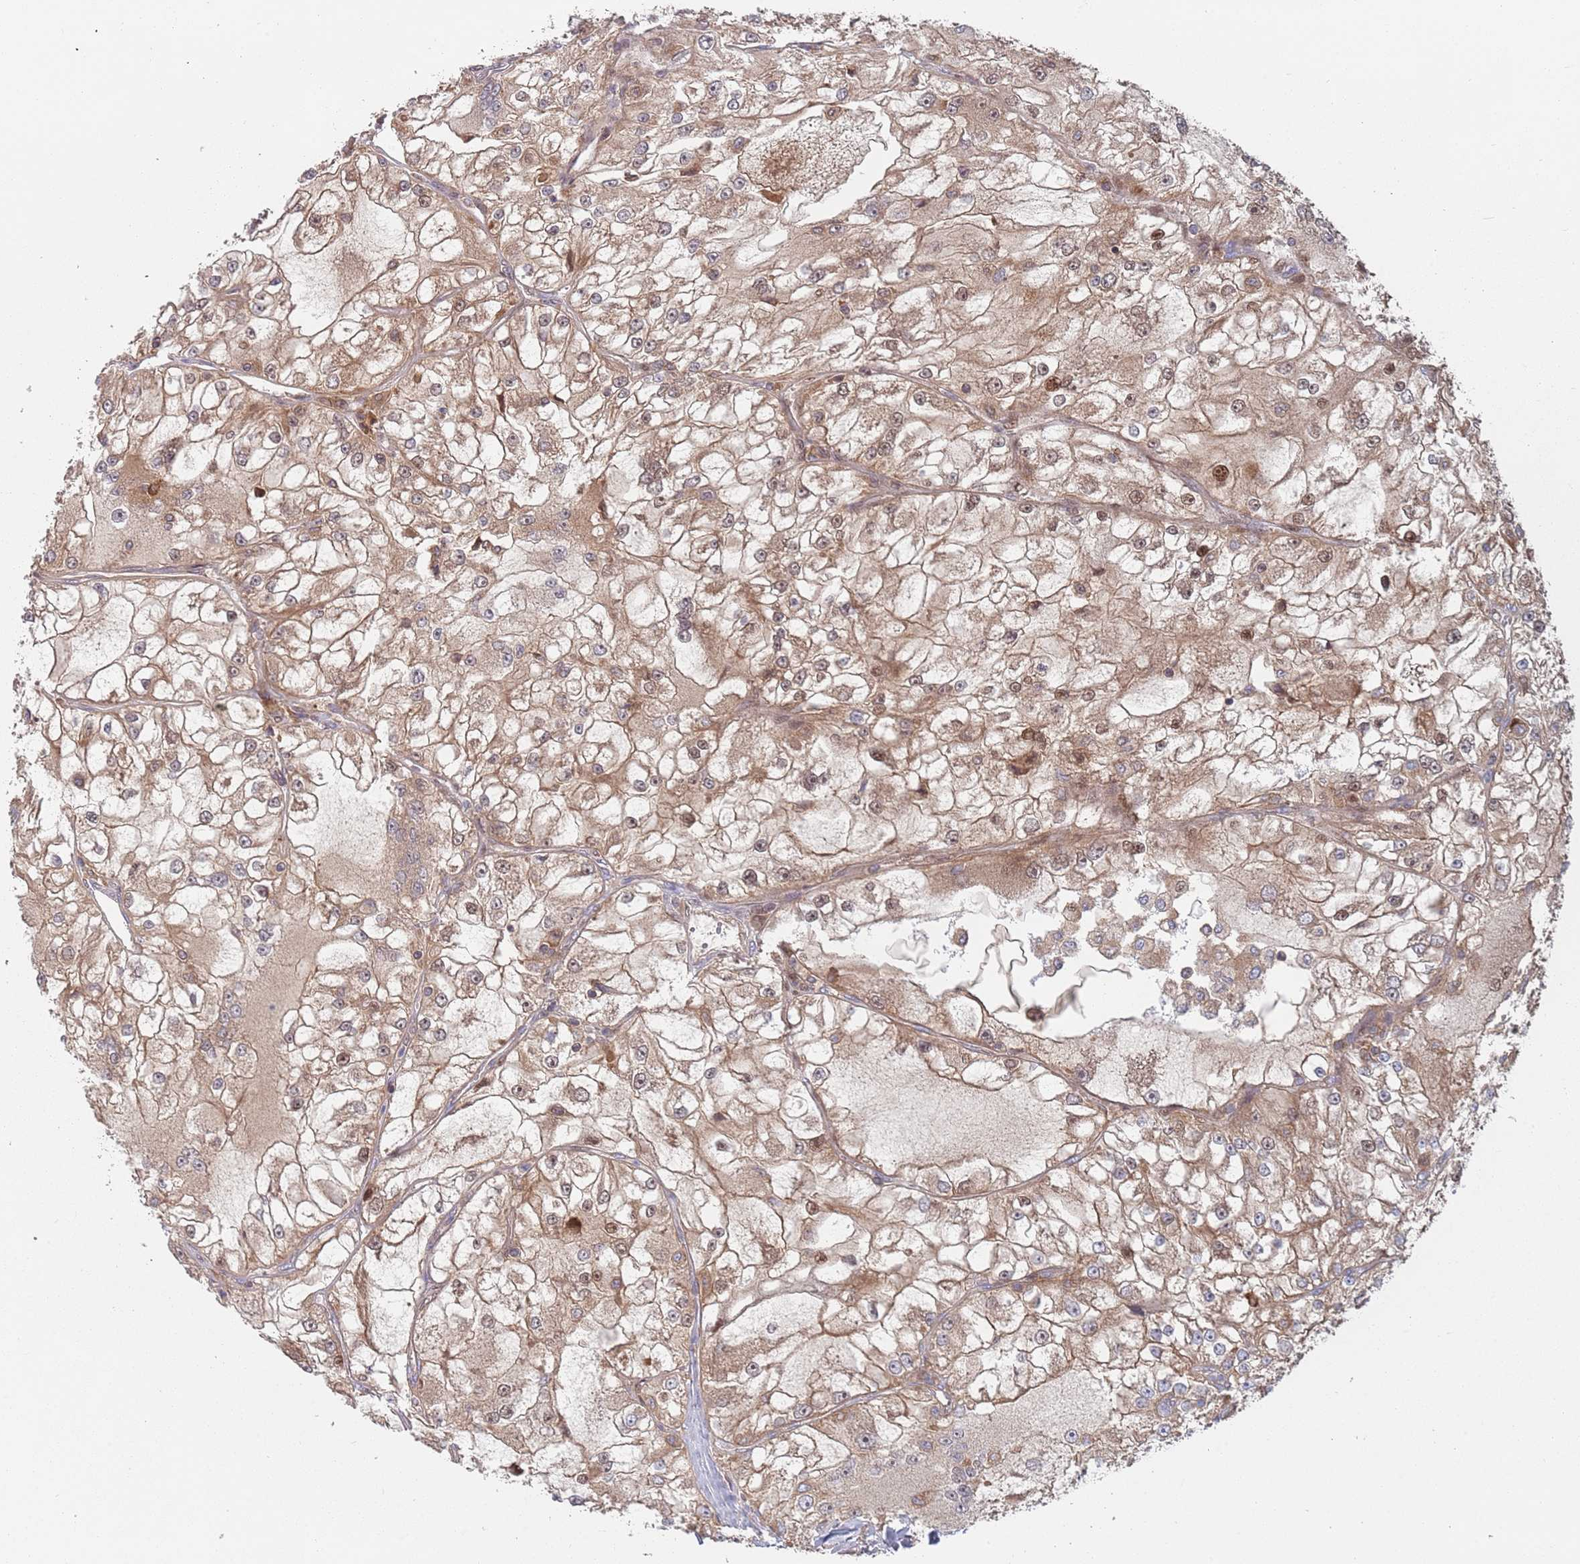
{"staining": {"intensity": "weak", "quantity": ">75%", "location": "cytoplasmic/membranous"}, "tissue": "renal cancer", "cell_type": "Tumor cells", "image_type": "cancer", "snomed": [{"axis": "morphology", "description": "Adenocarcinoma, NOS"}, {"axis": "topography", "description": "Kidney"}], "caption": "Human renal adenocarcinoma stained for a protein (brown) demonstrates weak cytoplasmic/membranous positive positivity in about >75% of tumor cells.", "gene": "GDI2", "patient": {"sex": "female", "age": 72}}